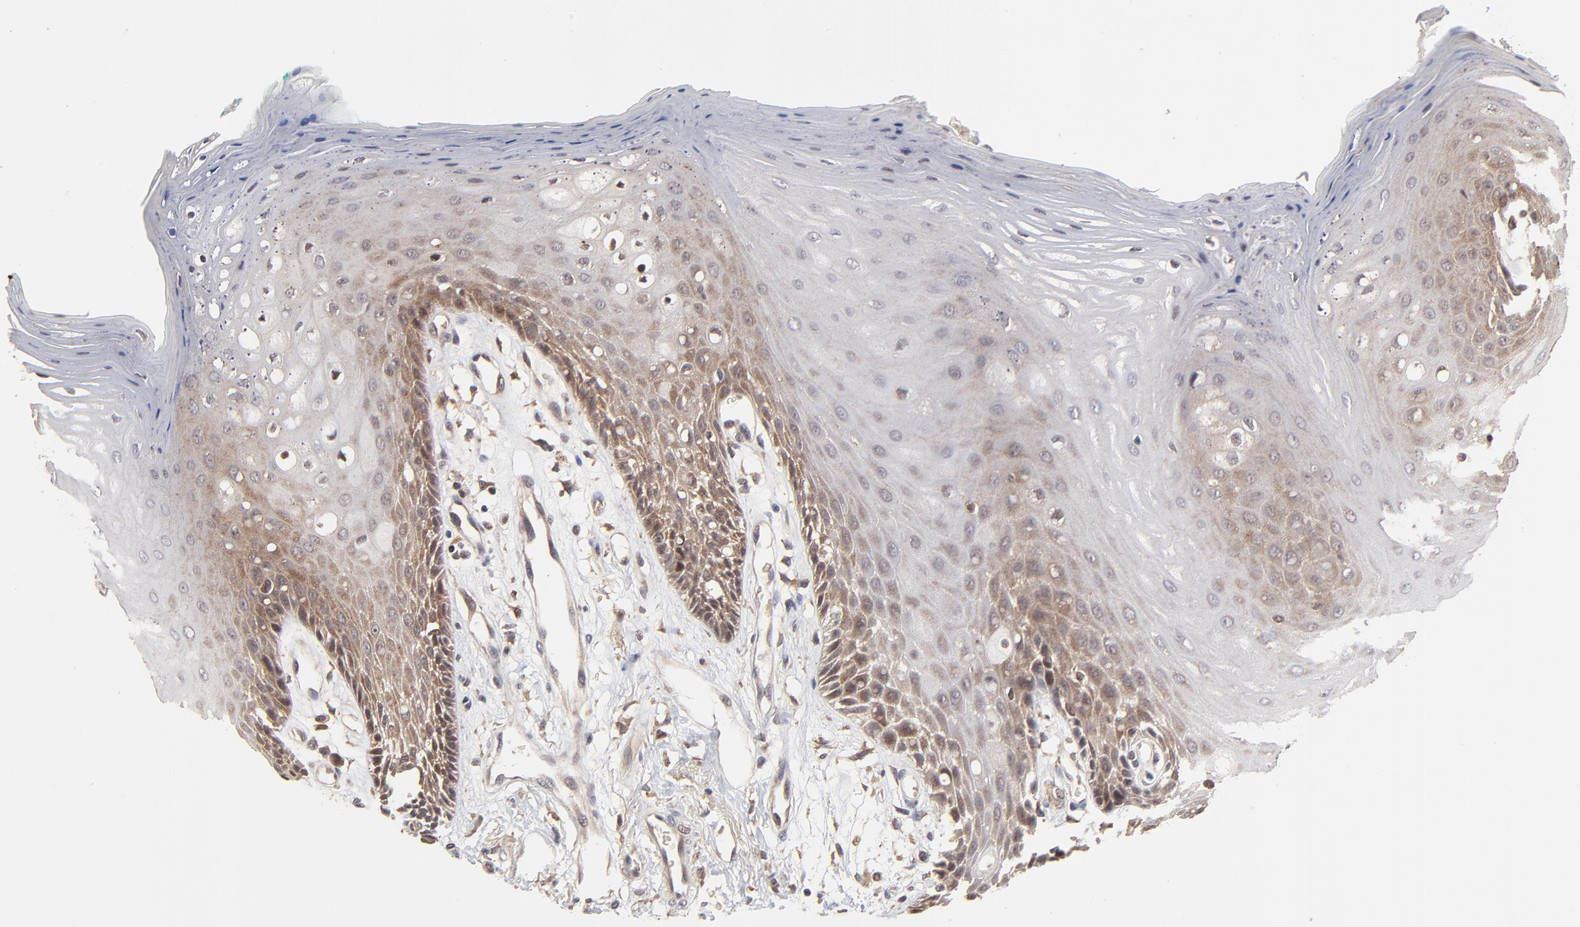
{"staining": {"intensity": "moderate", "quantity": "25%-75%", "location": "cytoplasmic/membranous"}, "tissue": "oral mucosa", "cell_type": "Squamous epithelial cells", "image_type": "normal", "snomed": [{"axis": "morphology", "description": "Normal tissue, NOS"}, {"axis": "morphology", "description": "Squamous cell carcinoma, NOS"}, {"axis": "topography", "description": "Skeletal muscle"}, {"axis": "topography", "description": "Oral tissue"}, {"axis": "topography", "description": "Head-Neck"}], "caption": "Normal oral mucosa demonstrates moderate cytoplasmic/membranous positivity in approximately 25%-75% of squamous epithelial cells (DAB (3,3'-diaminobenzidine) IHC with brightfield microscopy, high magnification)..", "gene": "FRMD8", "patient": {"sex": "female", "age": 84}}